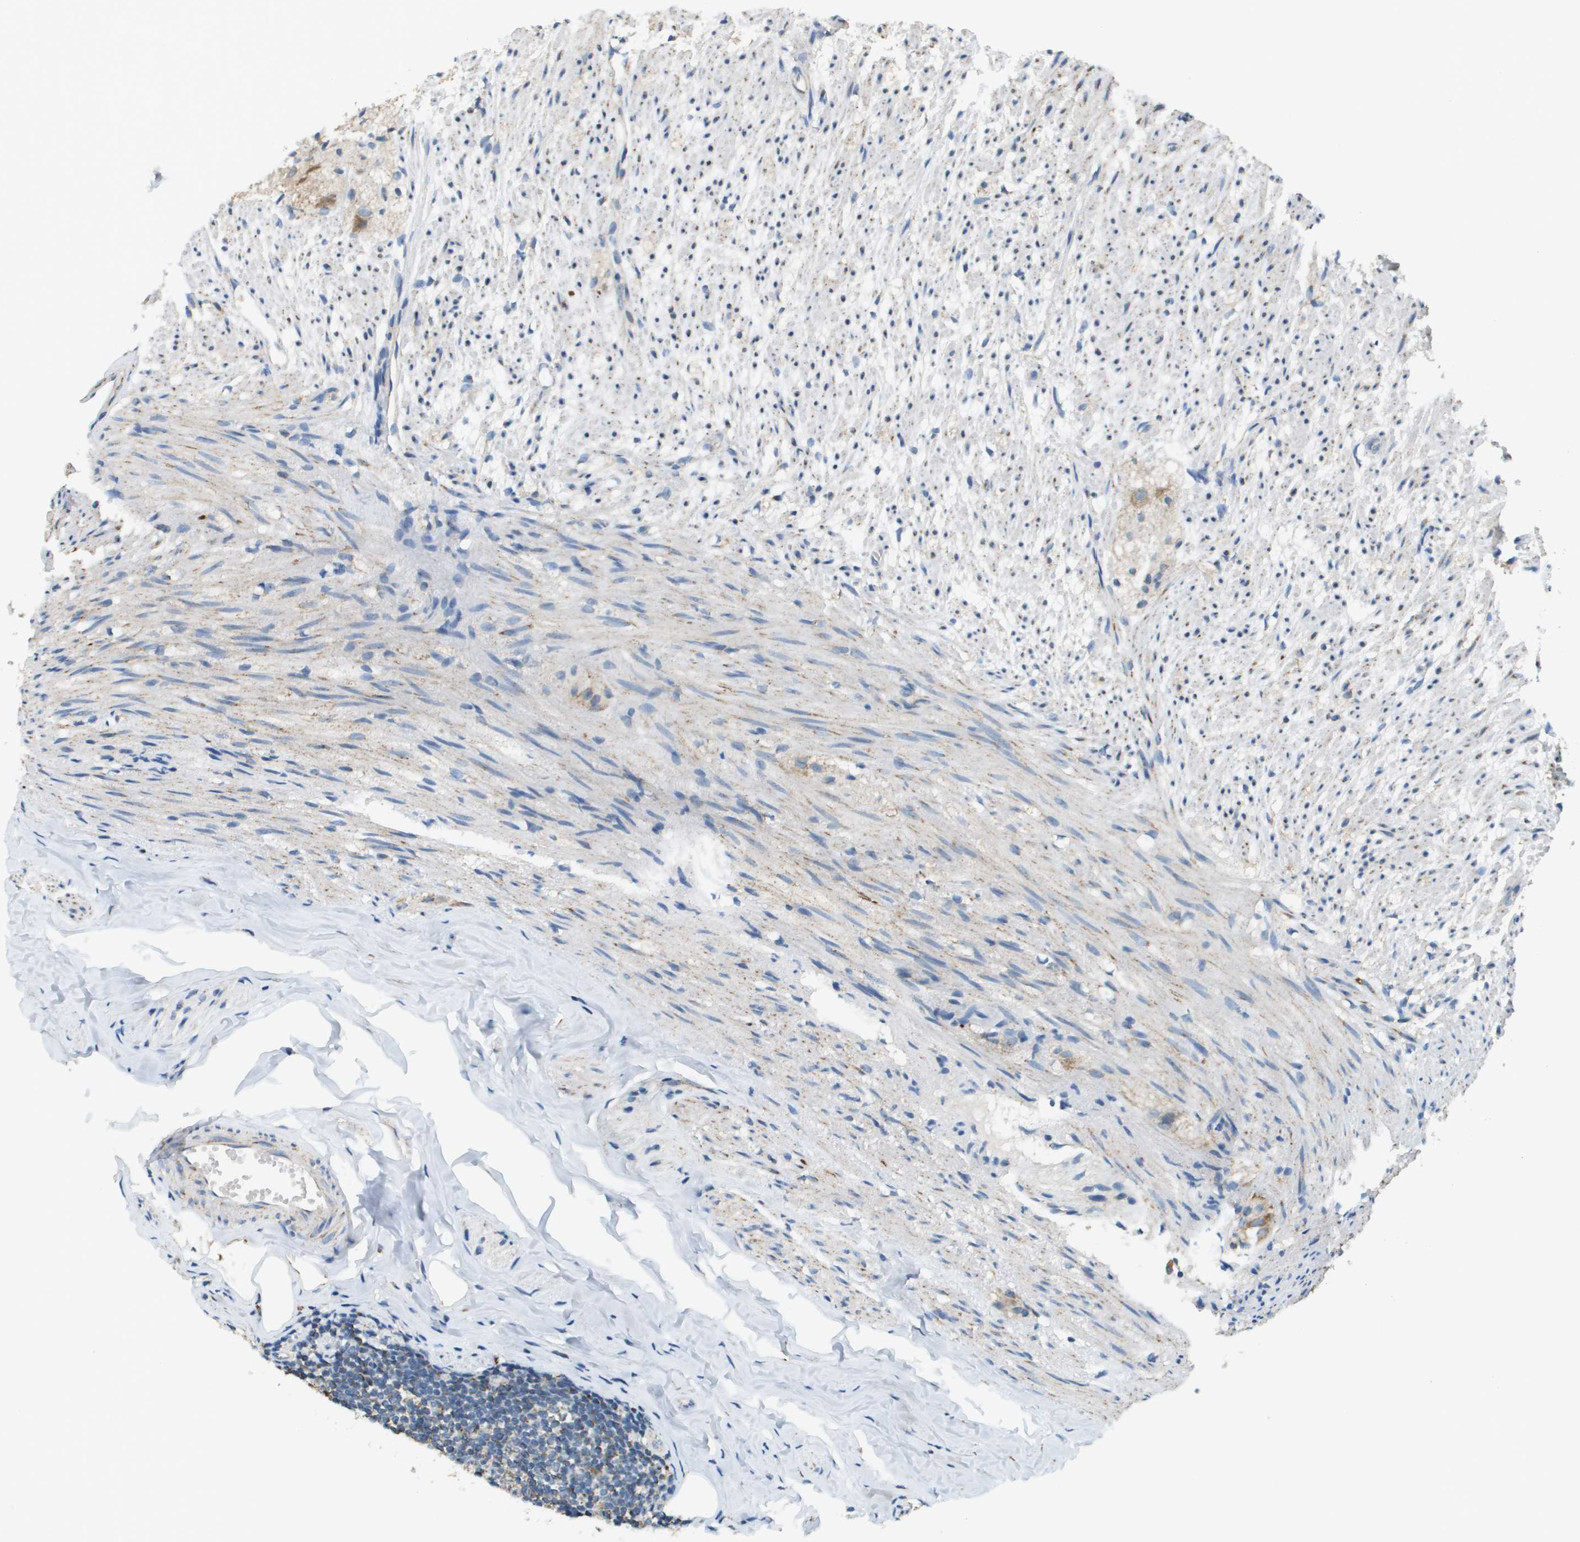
{"staining": {"intensity": "moderate", "quantity": ">75%", "location": "cytoplasmic/membranous"}, "tissue": "appendix", "cell_type": "Glandular cells", "image_type": "normal", "snomed": [{"axis": "morphology", "description": "Normal tissue, NOS"}, {"axis": "topography", "description": "Appendix"}], "caption": "Immunohistochemical staining of normal human appendix displays >75% levels of moderate cytoplasmic/membranous protein positivity in approximately >75% of glandular cells. Nuclei are stained in blue.", "gene": "FH", "patient": {"sex": "female", "age": 77}}